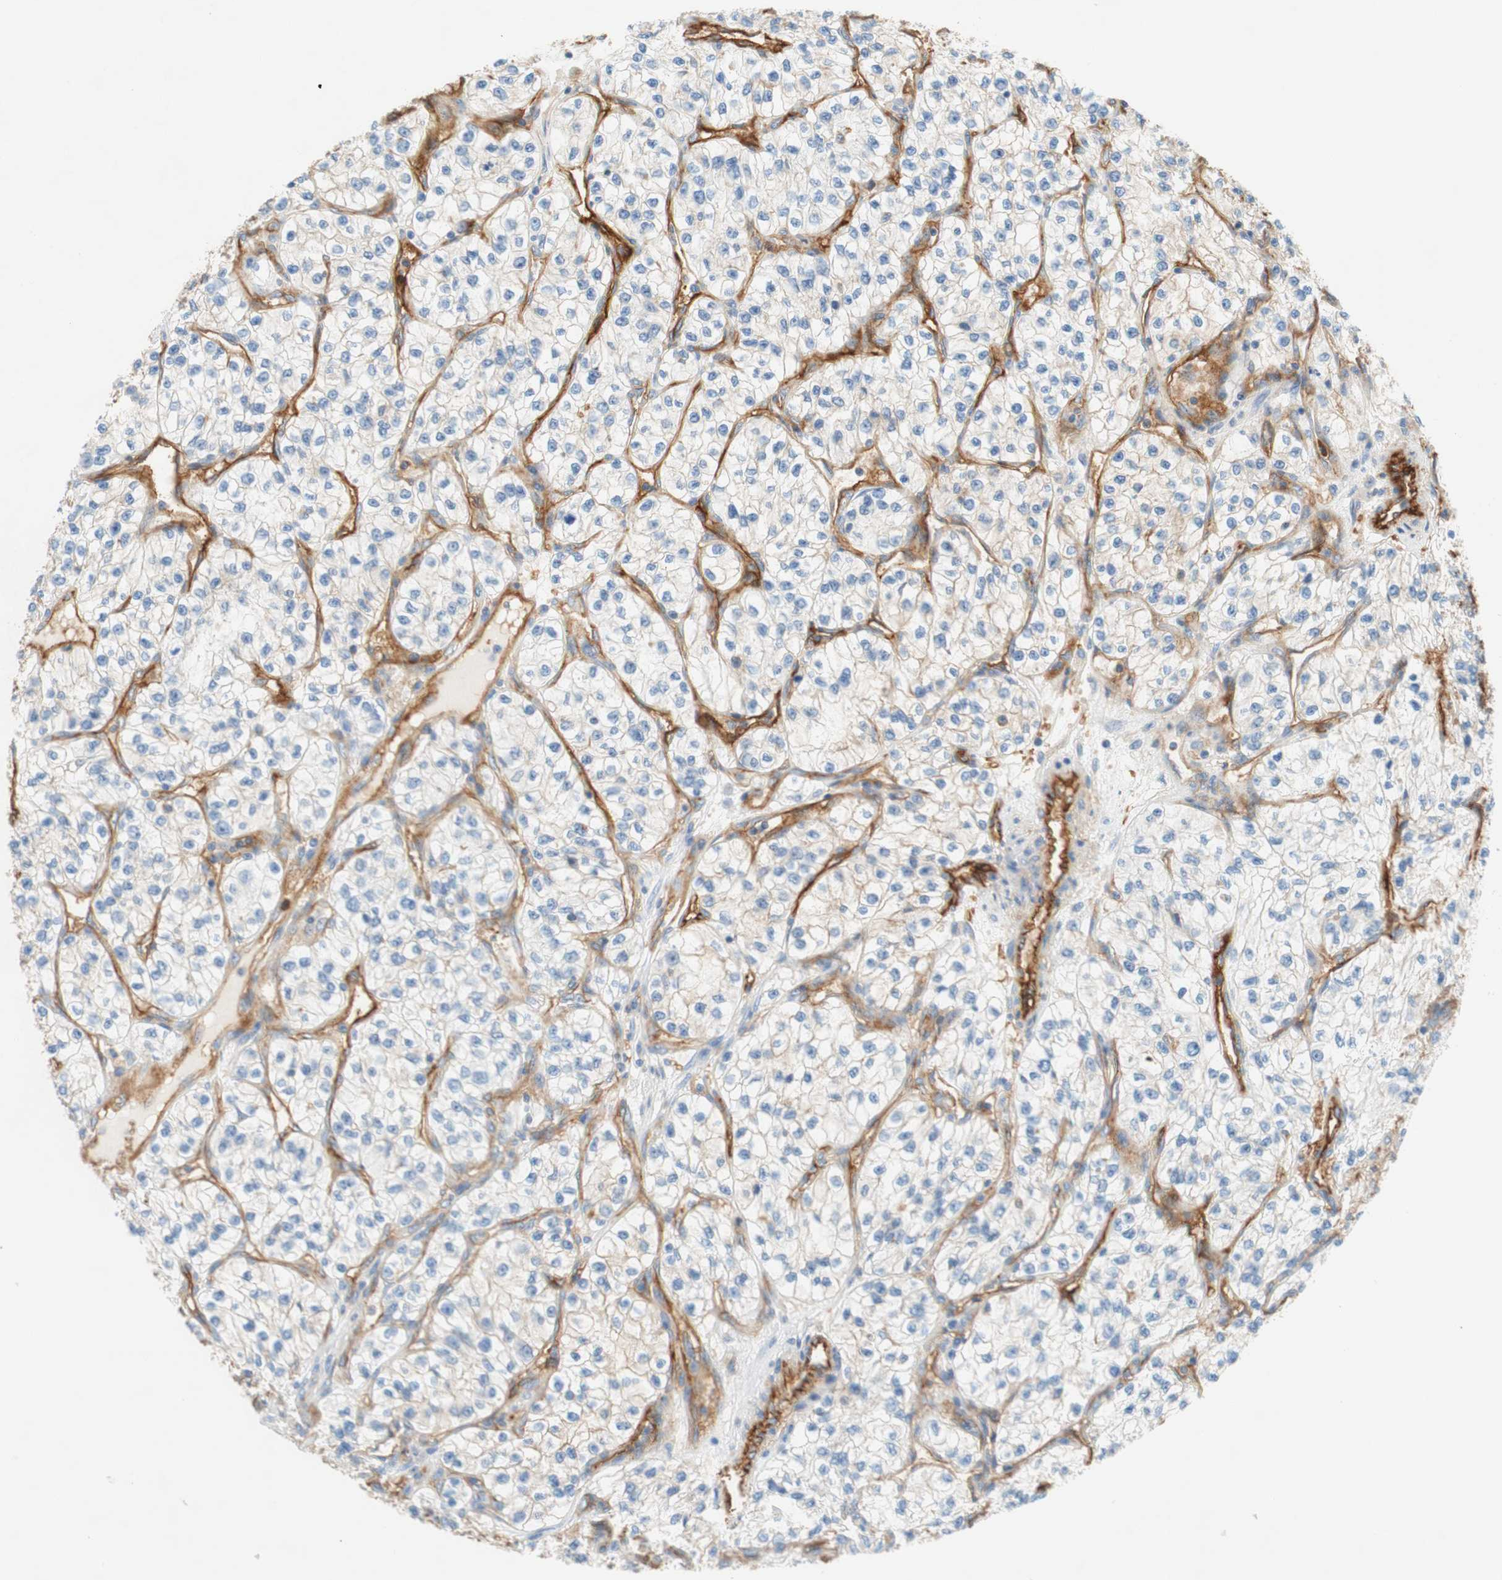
{"staining": {"intensity": "weak", "quantity": "<25%", "location": "cytoplasmic/membranous"}, "tissue": "renal cancer", "cell_type": "Tumor cells", "image_type": "cancer", "snomed": [{"axis": "morphology", "description": "Adenocarcinoma, NOS"}, {"axis": "topography", "description": "Kidney"}], "caption": "This is an immunohistochemistry (IHC) histopathology image of human renal cancer (adenocarcinoma). There is no staining in tumor cells.", "gene": "STOM", "patient": {"sex": "female", "age": 57}}